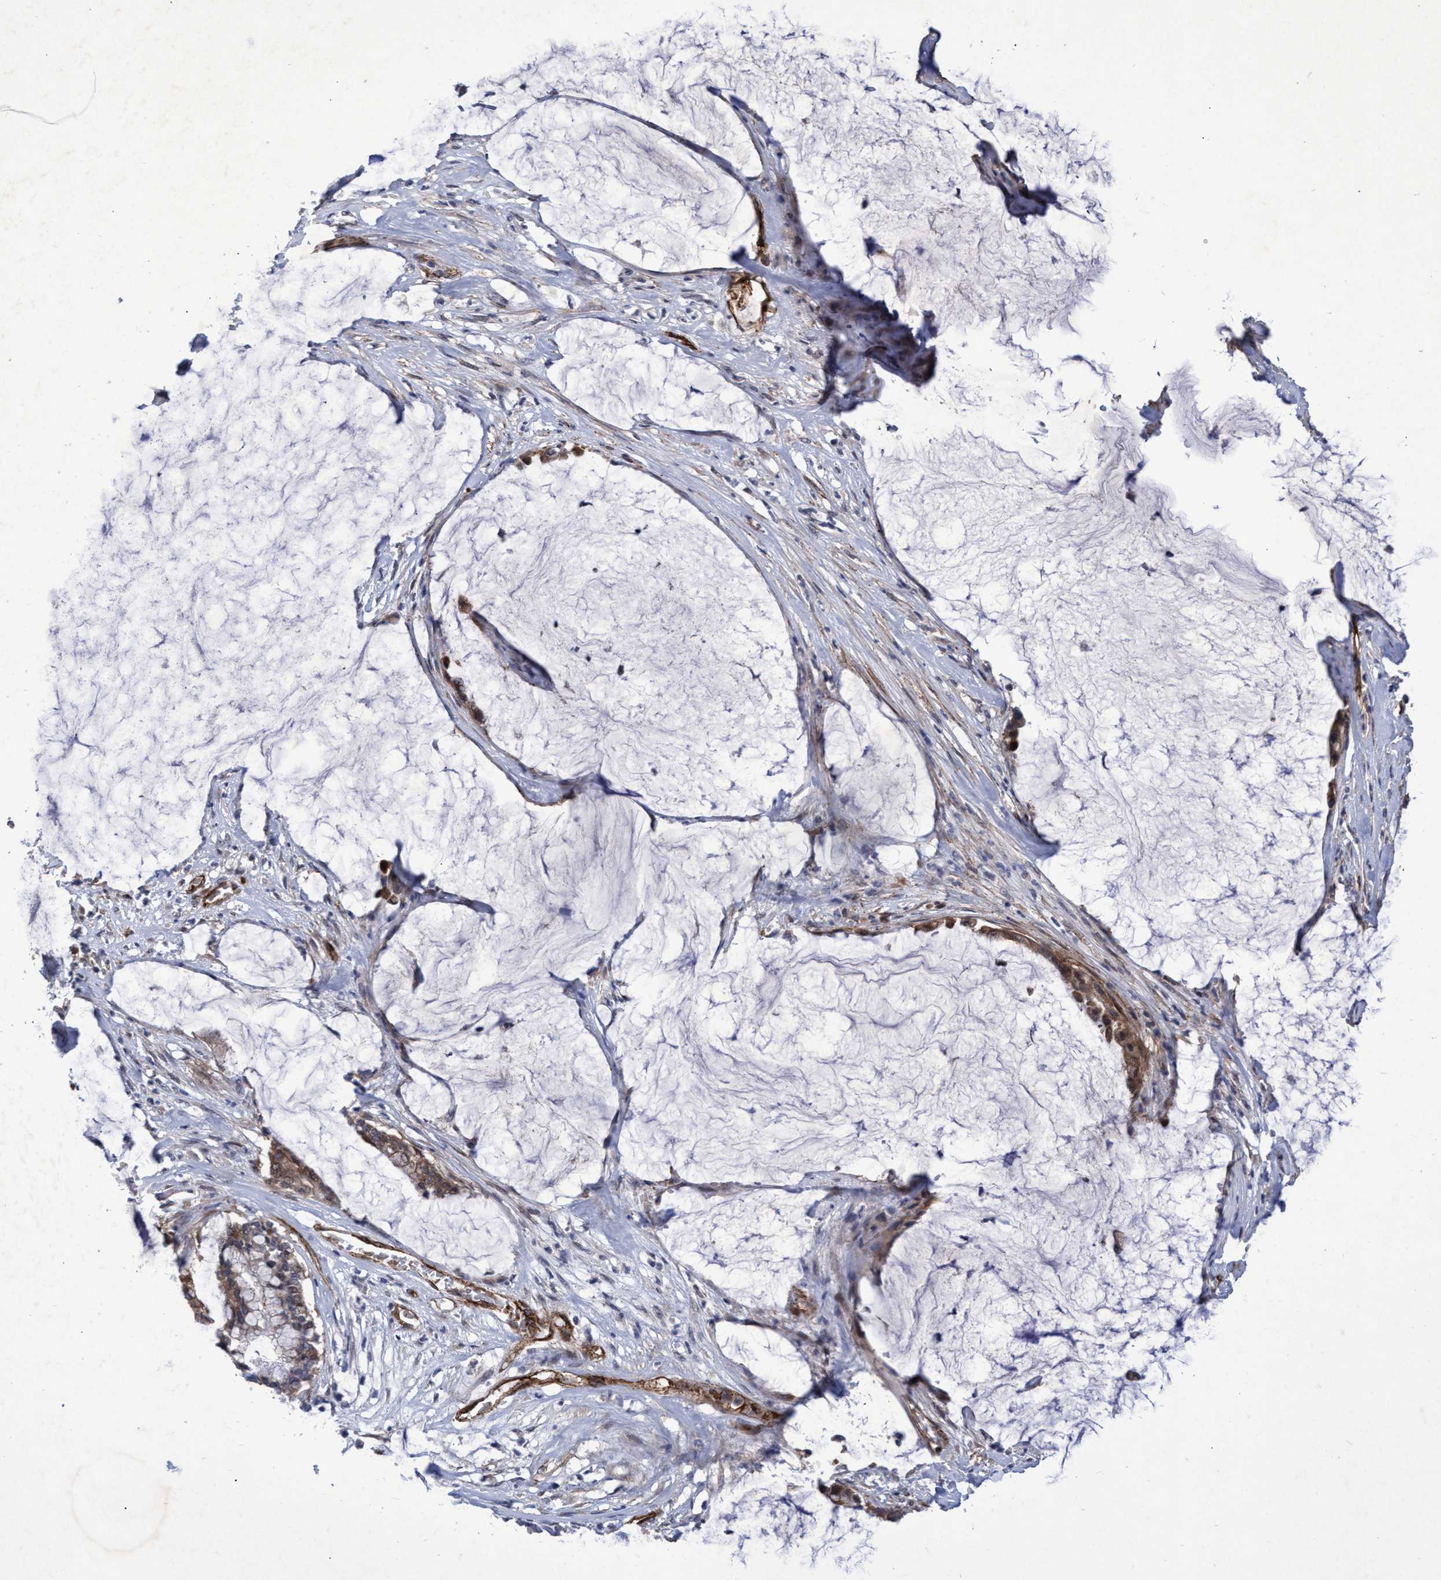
{"staining": {"intensity": "weak", "quantity": ">75%", "location": "cytoplasmic/membranous"}, "tissue": "pancreatic cancer", "cell_type": "Tumor cells", "image_type": "cancer", "snomed": [{"axis": "morphology", "description": "Adenocarcinoma, NOS"}, {"axis": "topography", "description": "Pancreas"}], "caption": "Weak cytoplasmic/membranous protein positivity is appreciated in approximately >75% of tumor cells in pancreatic cancer (adenocarcinoma).", "gene": "ZNF750", "patient": {"sex": "male", "age": 41}}